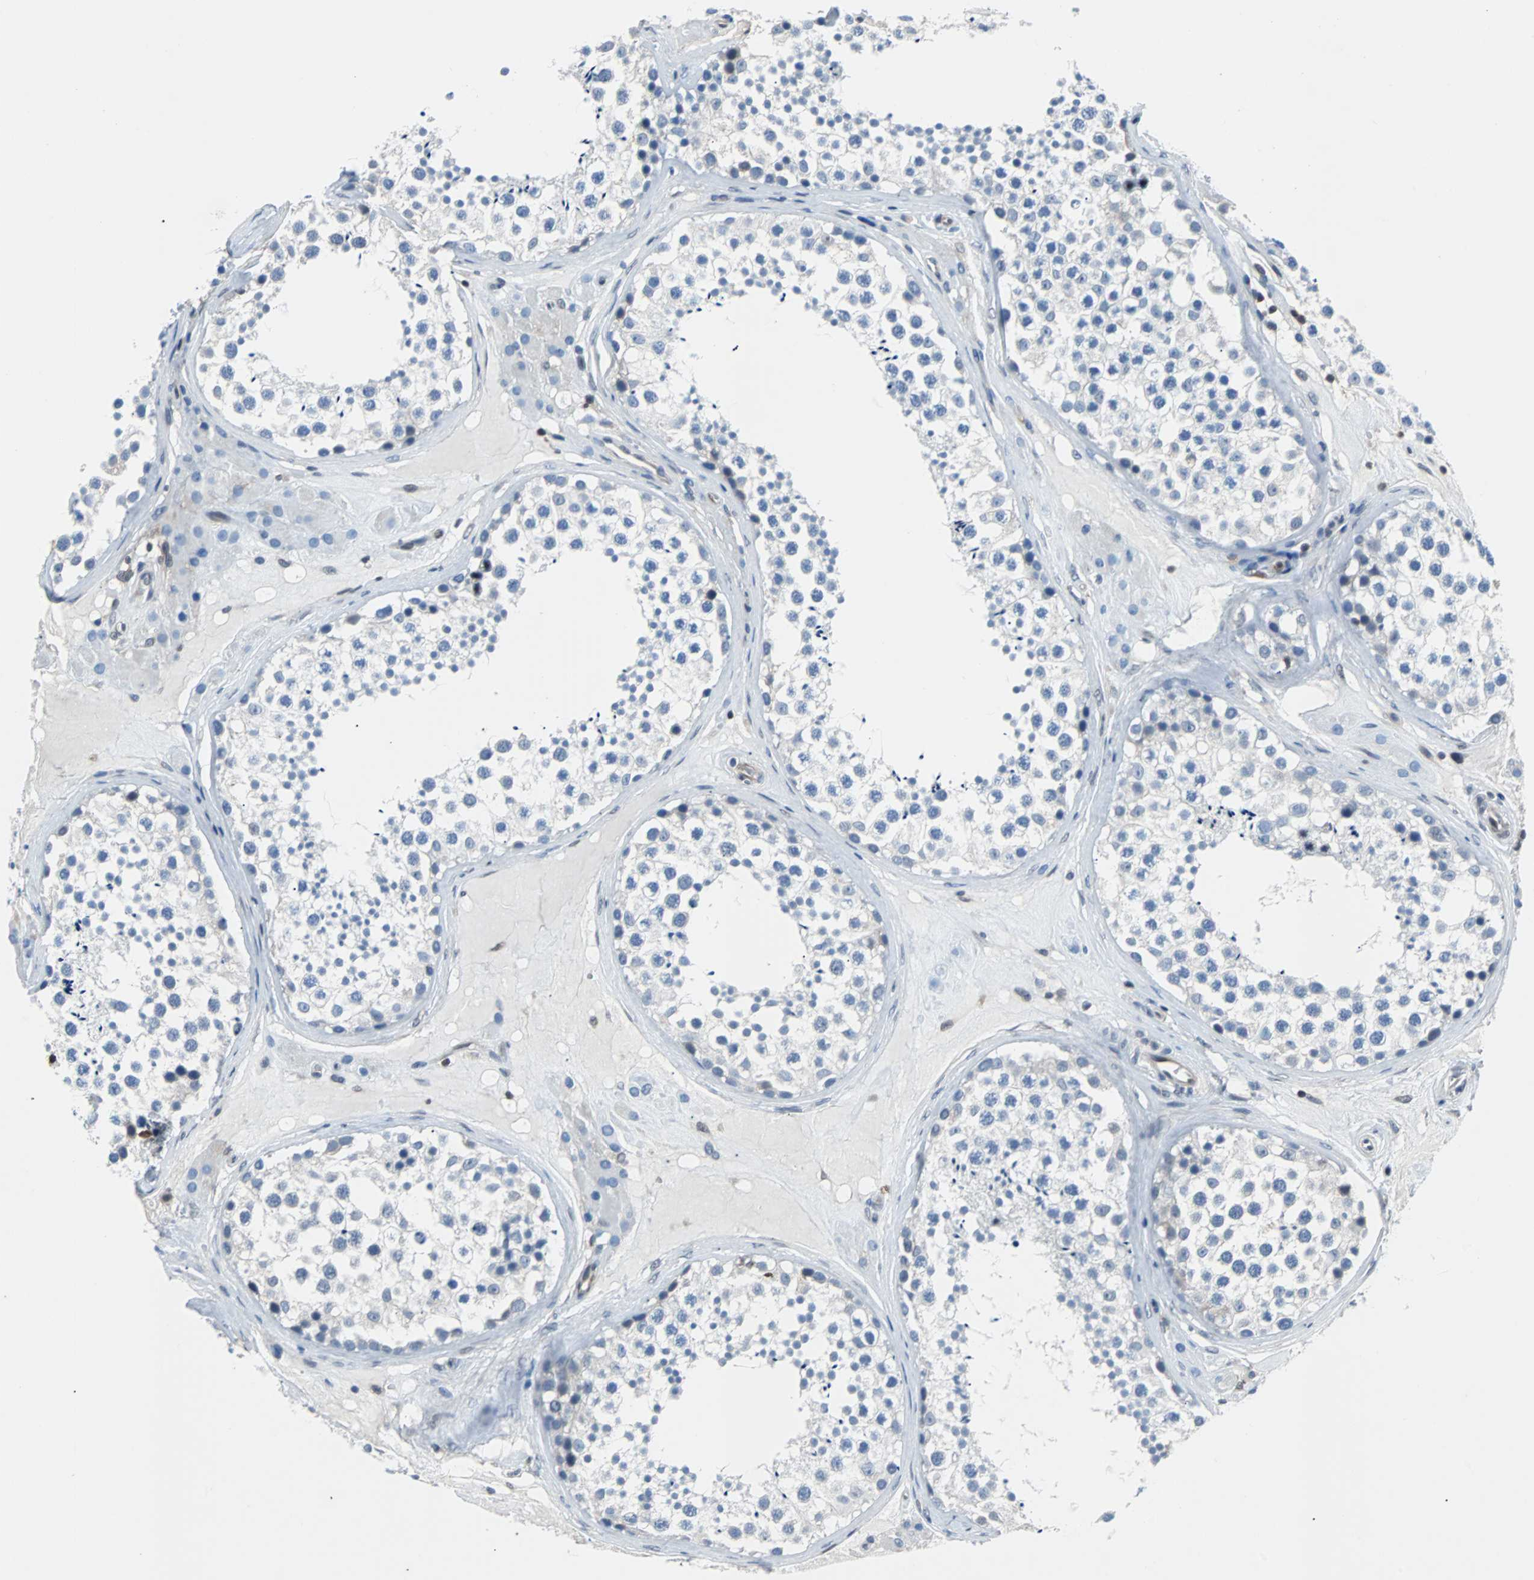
{"staining": {"intensity": "negative", "quantity": "none", "location": "none"}, "tissue": "testis", "cell_type": "Cells in seminiferous ducts", "image_type": "normal", "snomed": [{"axis": "morphology", "description": "Normal tissue, NOS"}, {"axis": "topography", "description": "Testis"}], "caption": "Testis stained for a protein using immunohistochemistry reveals no staining cells in seminiferous ducts.", "gene": "MAP2K6", "patient": {"sex": "male", "age": 46}}